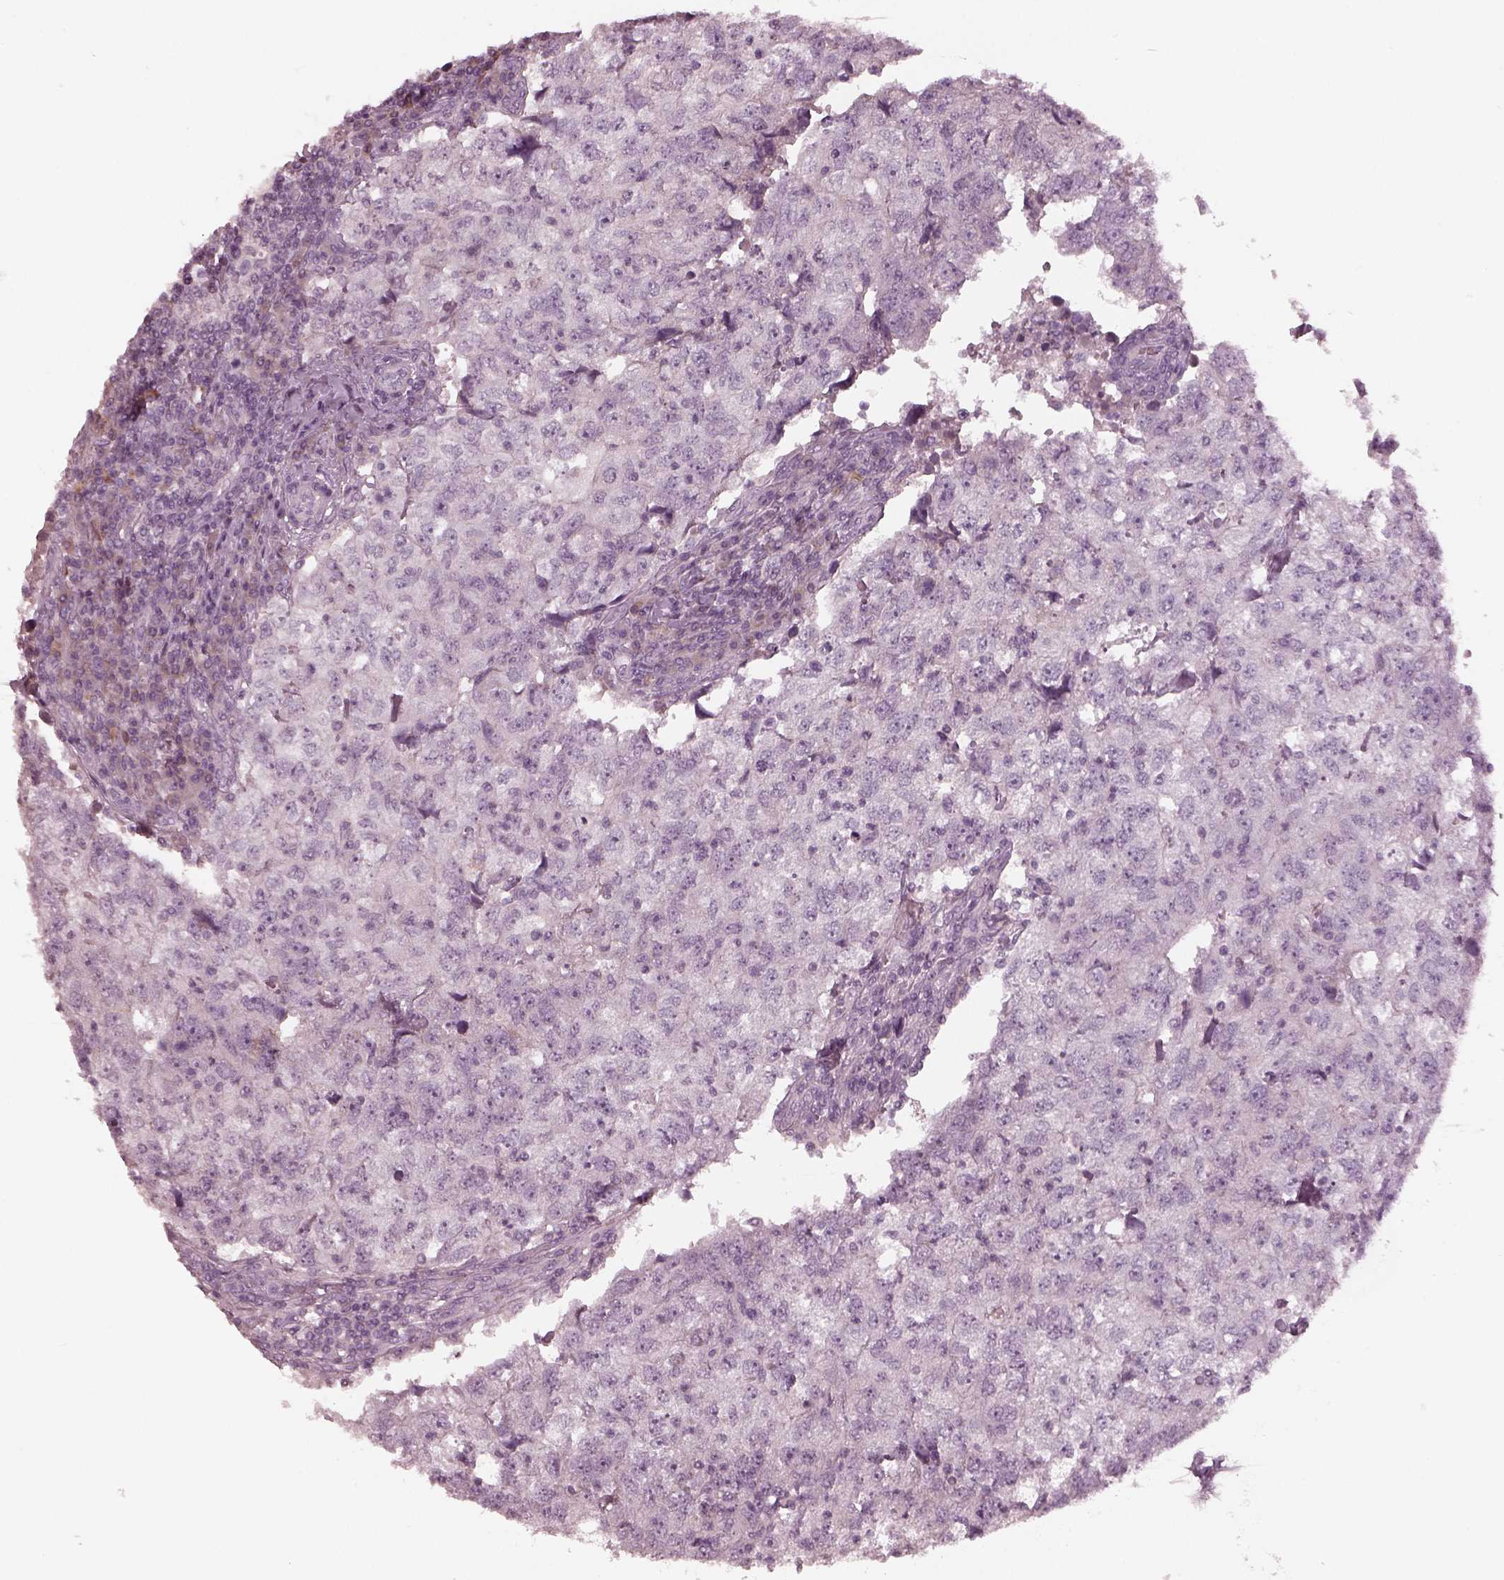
{"staining": {"intensity": "negative", "quantity": "none", "location": "none"}, "tissue": "breast cancer", "cell_type": "Tumor cells", "image_type": "cancer", "snomed": [{"axis": "morphology", "description": "Duct carcinoma"}, {"axis": "topography", "description": "Breast"}], "caption": "This micrograph is of breast cancer (infiltrating ductal carcinoma) stained with IHC to label a protein in brown with the nuclei are counter-stained blue. There is no staining in tumor cells.", "gene": "MIA", "patient": {"sex": "female", "age": 30}}